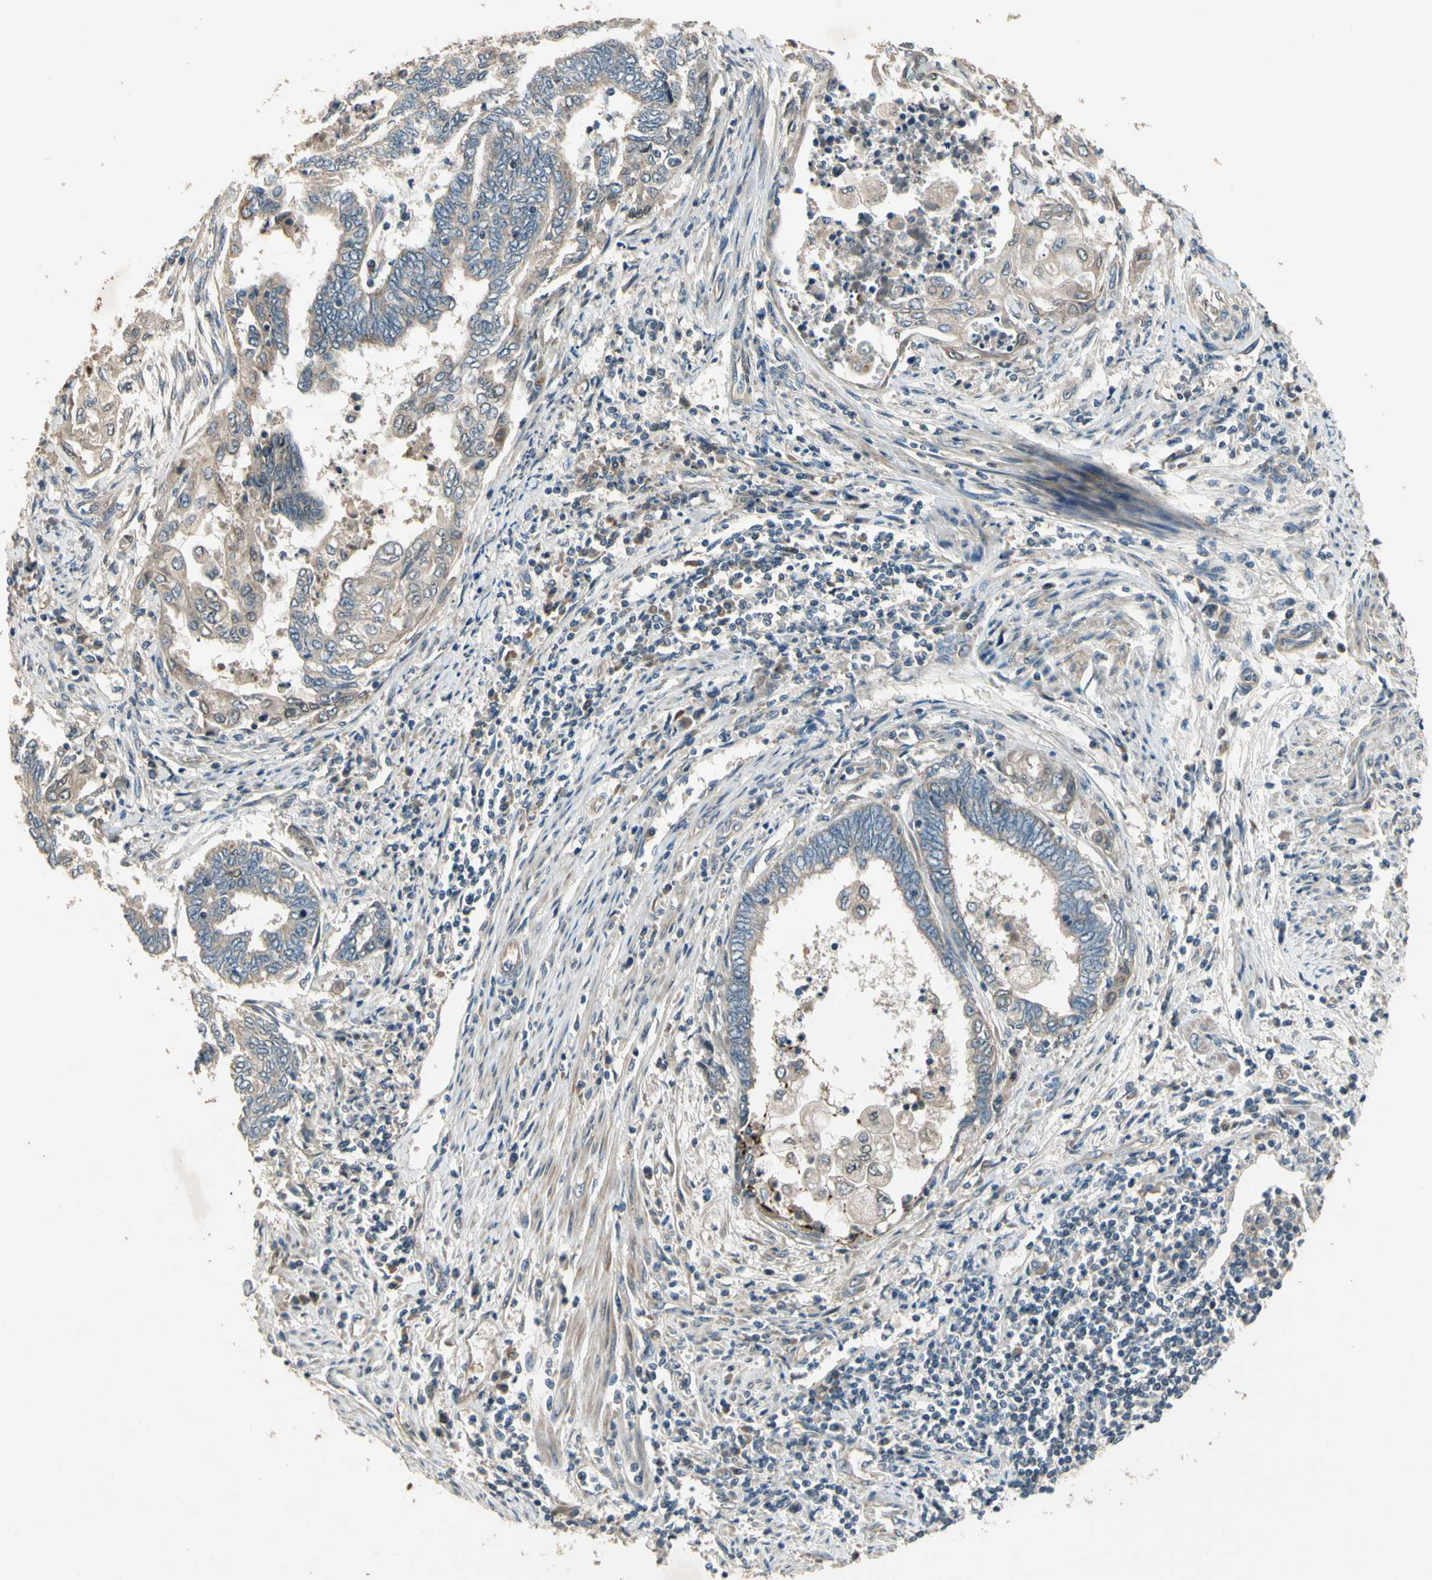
{"staining": {"intensity": "weak", "quantity": "<25%", "location": "cytoplasmic/membranous"}, "tissue": "endometrial cancer", "cell_type": "Tumor cells", "image_type": "cancer", "snomed": [{"axis": "morphology", "description": "Adenocarcinoma, NOS"}, {"axis": "topography", "description": "Uterus"}, {"axis": "topography", "description": "Endometrium"}], "caption": "Immunohistochemistry of human endometrial cancer reveals no positivity in tumor cells. (Stains: DAB (3,3'-diaminobenzidine) IHC with hematoxylin counter stain, Microscopy: brightfield microscopy at high magnification).", "gene": "ALKBH3", "patient": {"sex": "female", "age": 70}}